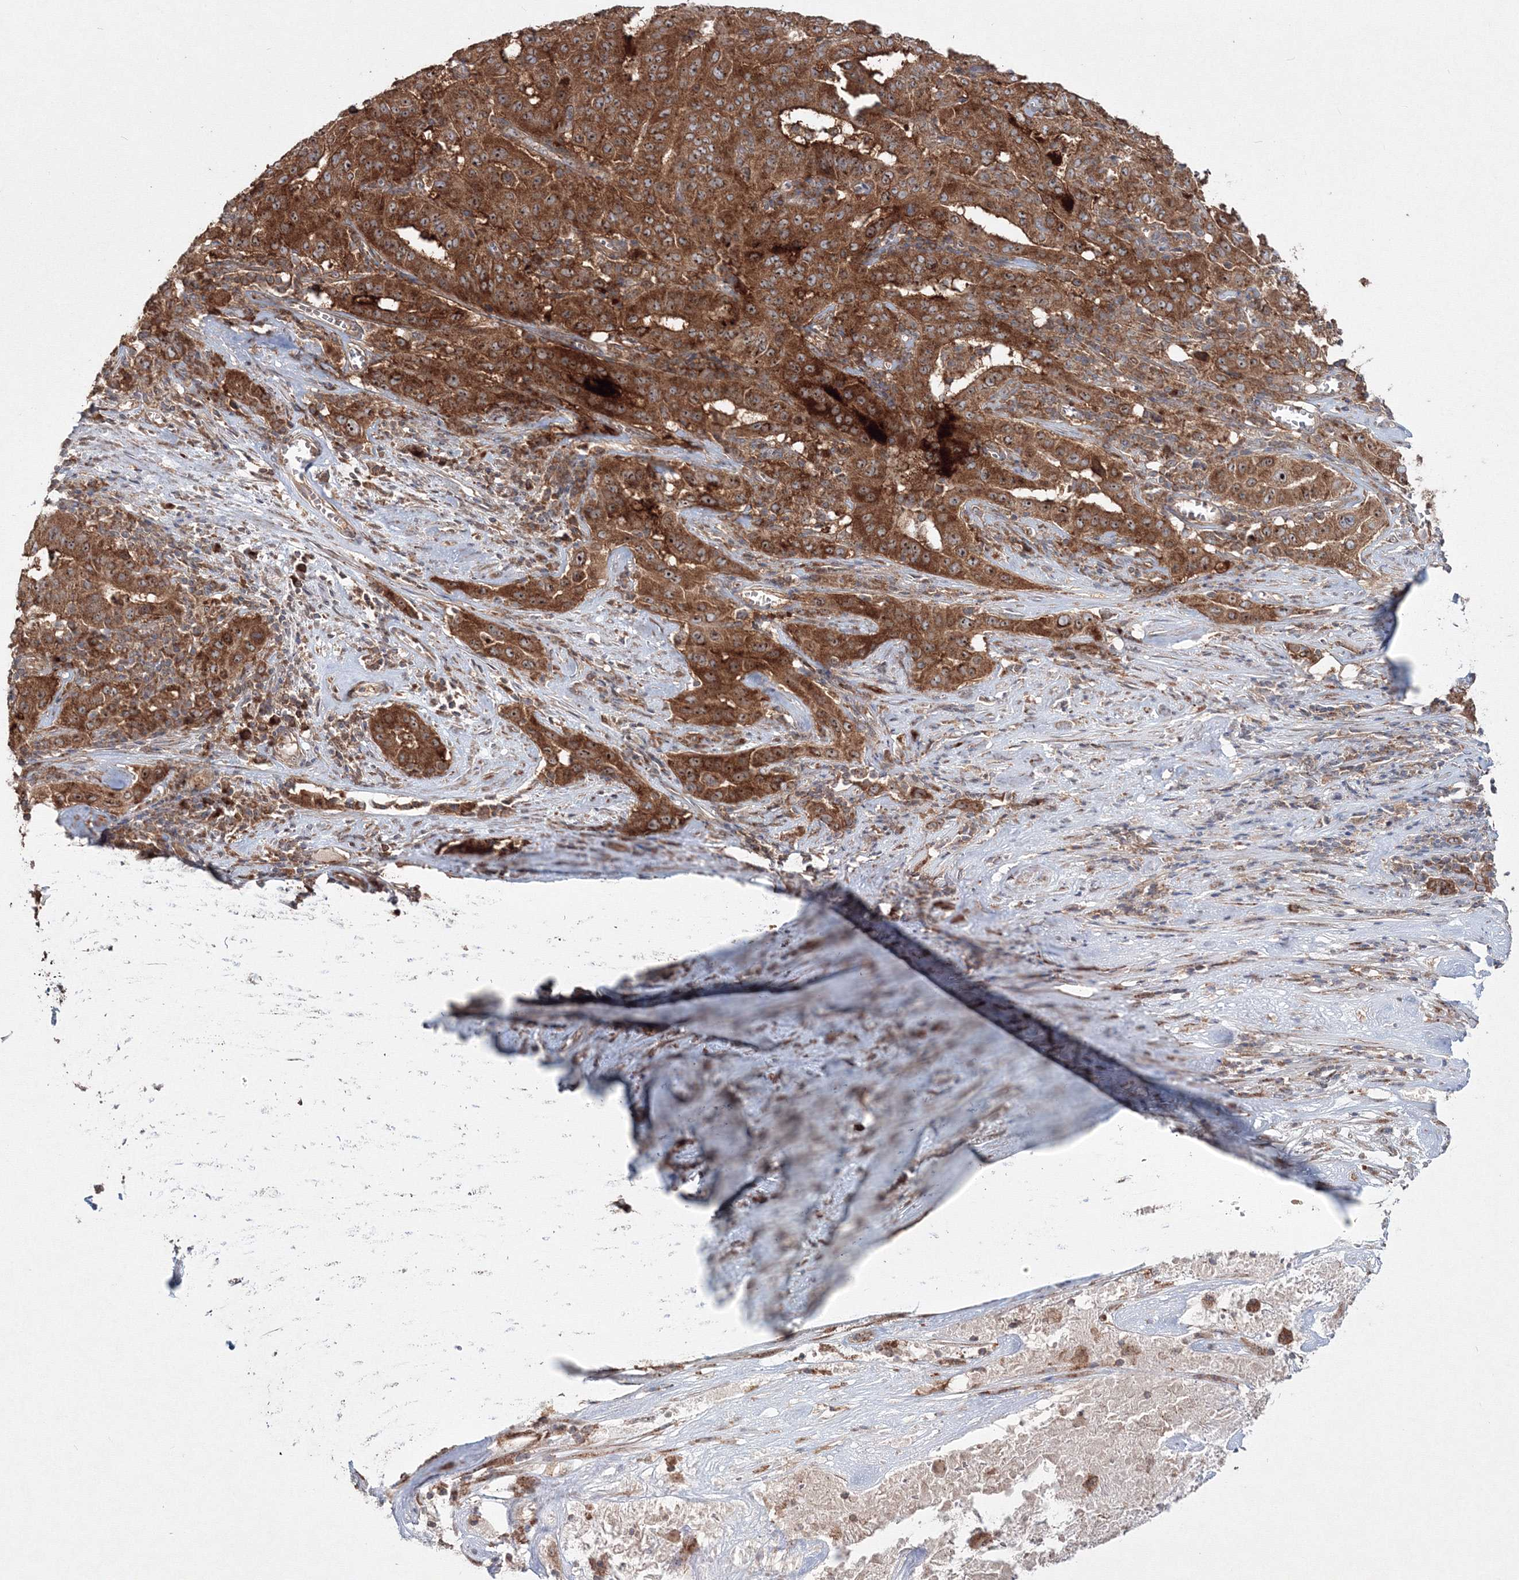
{"staining": {"intensity": "strong", "quantity": ">75%", "location": "cytoplasmic/membranous,nuclear"}, "tissue": "pancreatic cancer", "cell_type": "Tumor cells", "image_type": "cancer", "snomed": [{"axis": "morphology", "description": "Adenocarcinoma, NOS"}, {"axis": "topography", "description": "Pancreas"}], "caption": "Pancreatic cancer tissue shows strong cytoplasmic/membranous and nuclear positivity in approximately >75% of tumor cells", "gene": "PEX13", "patient": {"sex": "male", "age": 63}}